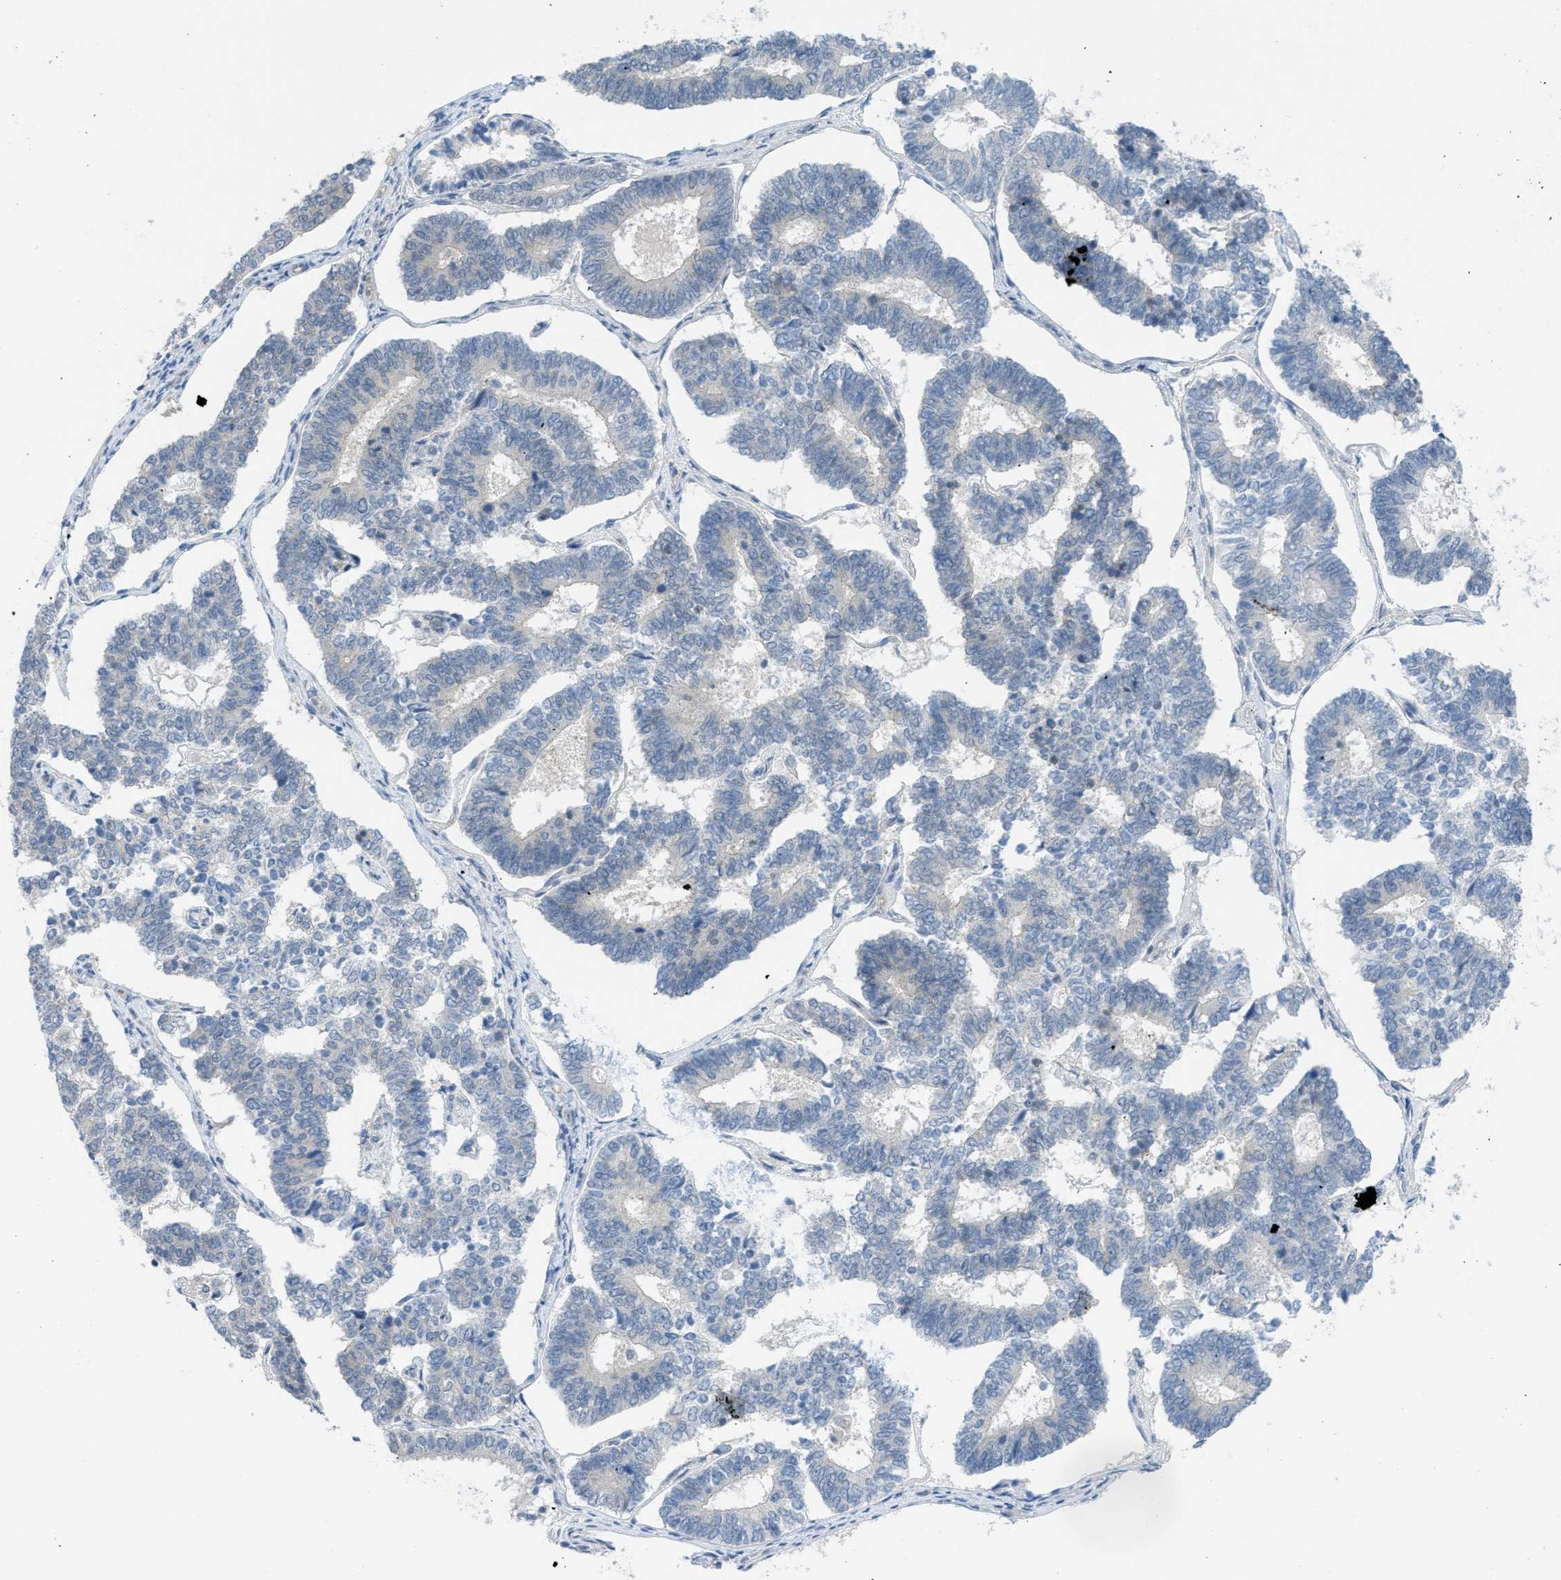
{"staining": {"intensity": "negative", "quantity": "none", "location": "none"}, "tissue": "endometrial cancer", "cell_type": "Tumor cells", "image_type": "cancer", "snomed": [{"axis": "morphology", "description": "Adenocarcinoma, NOS"}, {"axis": "topography", "description": "Endometrium"}], "caption": "DAB (3,3'-diaminobenzidine) immunohistochemical staining of human adenocarcinoma (endometrial) exhibits no significant staining in tumor cells.", "gene": "TNFAIP1", "patient": {"sex": "female", "age": 70}}